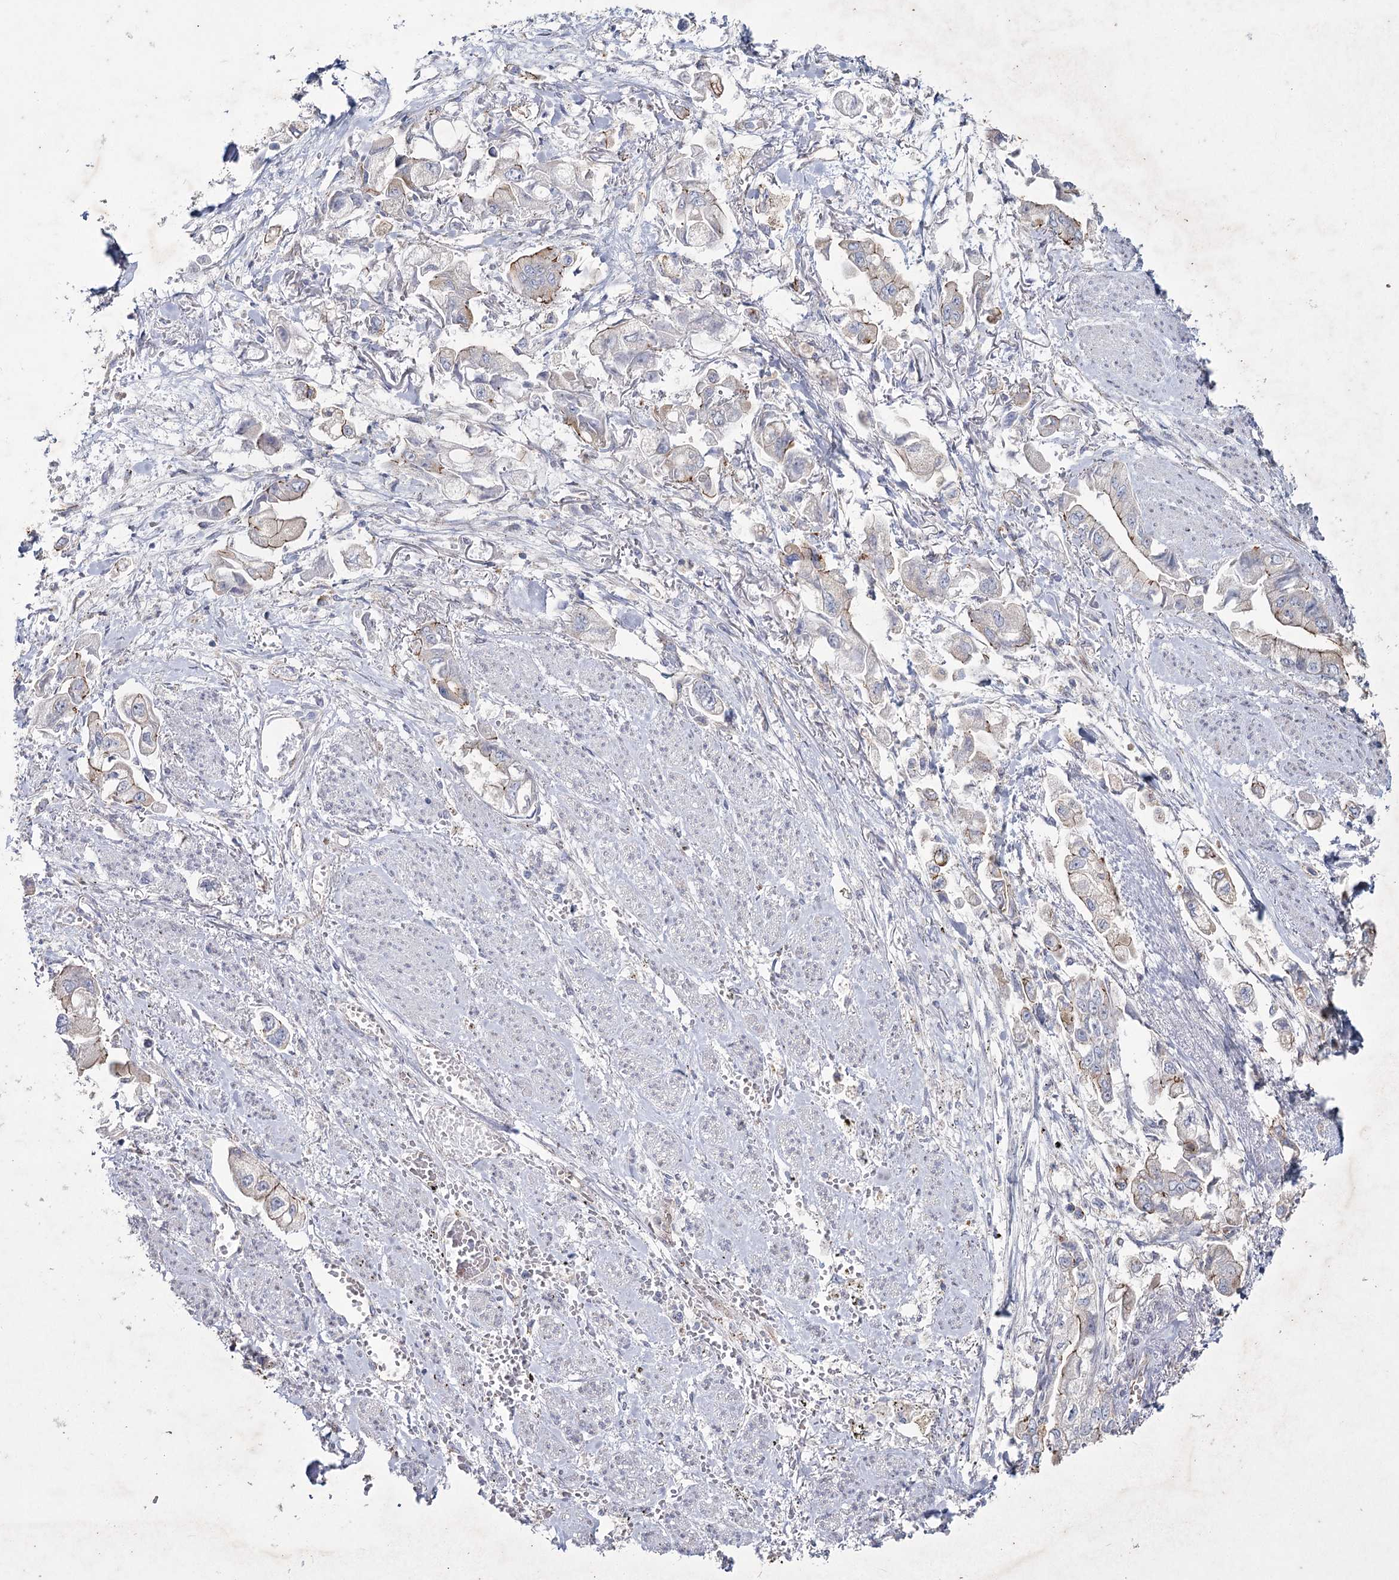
{"staining": {"intensity": "weak", "quantity": "<25%", "location": "cytoplasmic/membranous"}, "tissue": "stomach cancer", "cell_type": "Tumor cells", "image_type": "cancer", "snomed": [{"axis": "morphology", "description": "Adenocarcinoma, NOS"}, {"axis": "topography", "description": "Stomach"}], "caption": "The micrograph exhibits no staining of tumor cells in stomach cancer.", "gene": "LDLRAD3", "patient": {"sex": "male", "age": 62}}